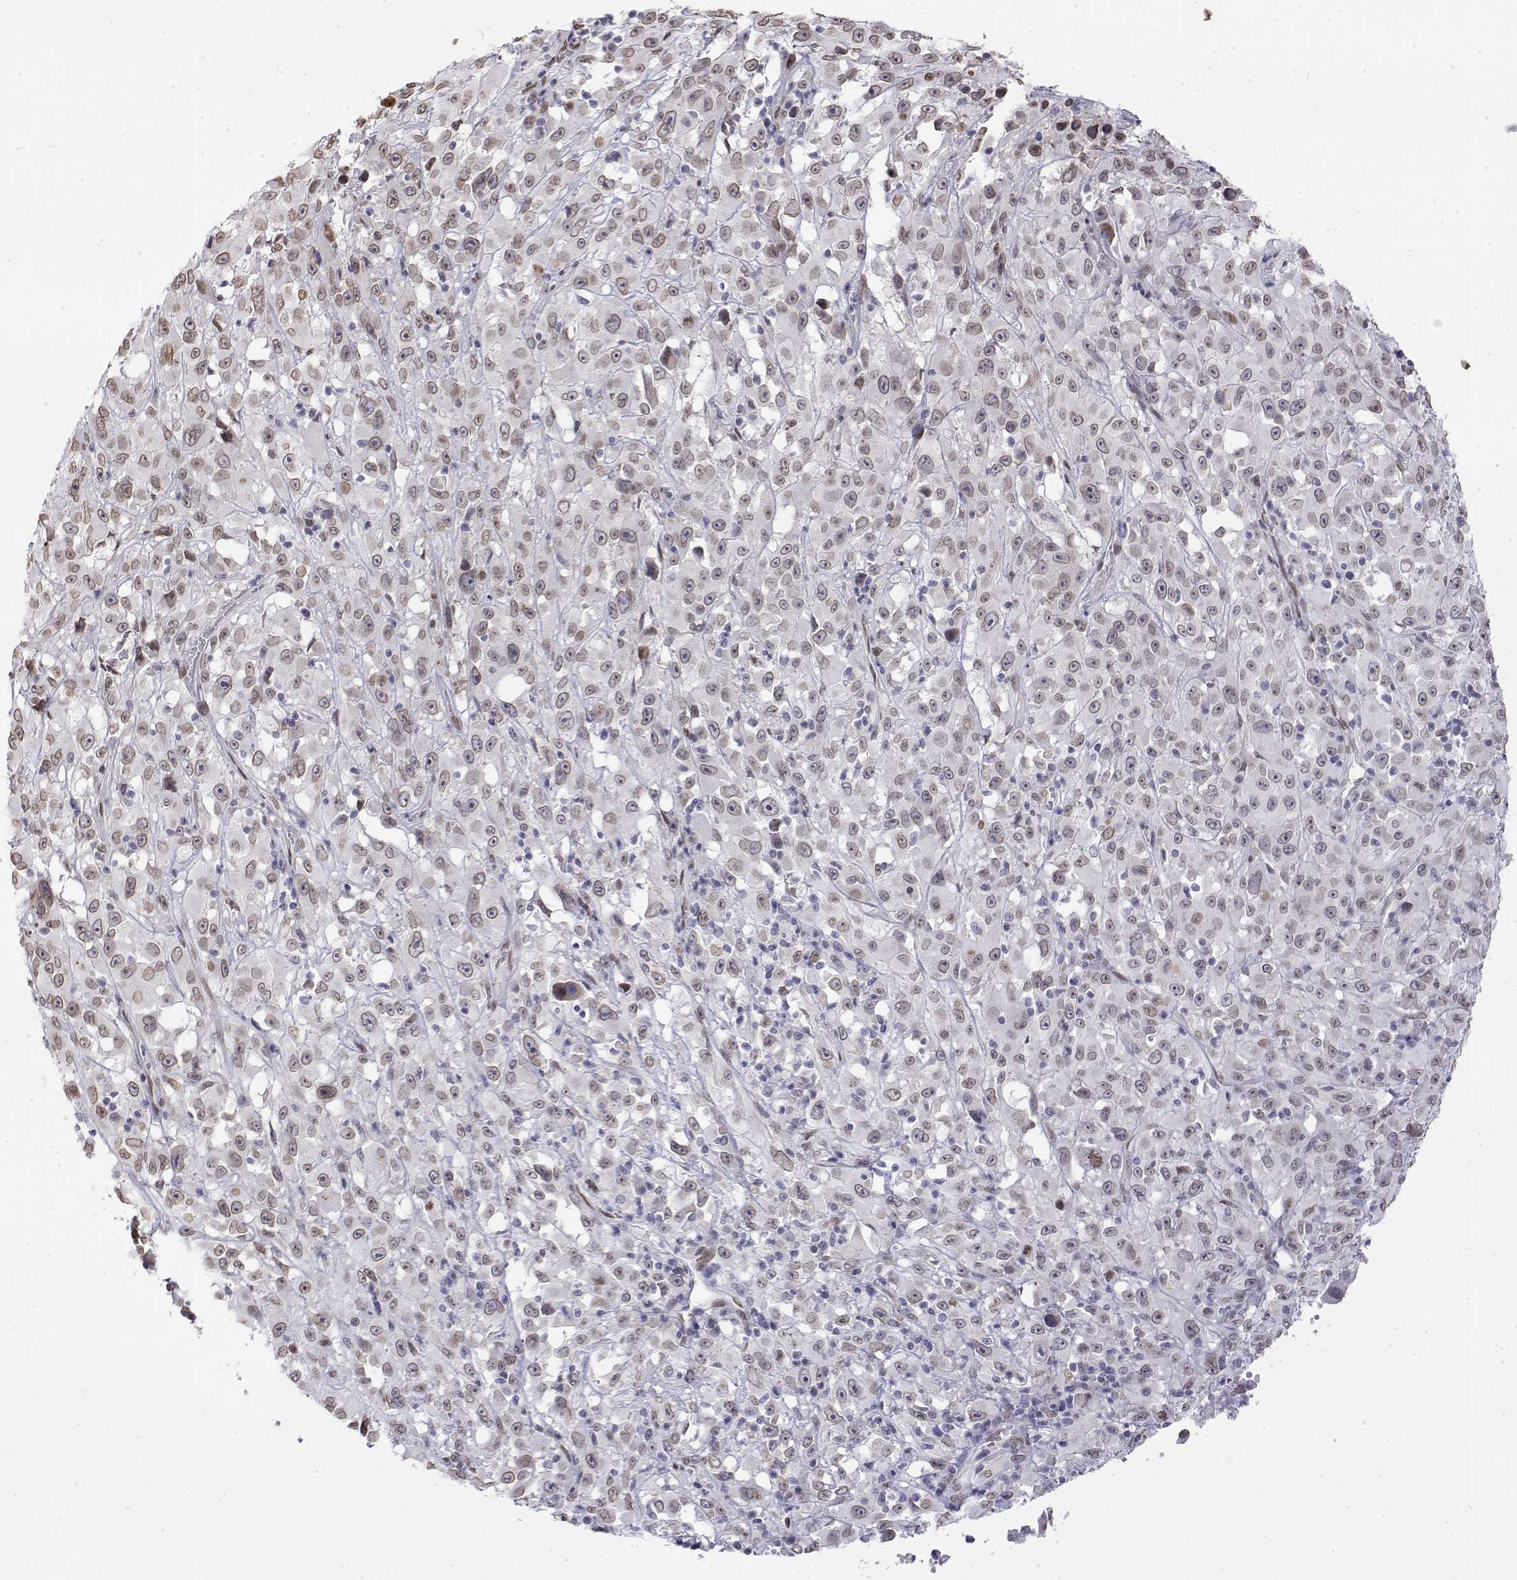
{"staining": {"intensity": "weak", "quantity": "25%-75%", "location": "cytoplasmic/membranous,nuclear"}, "tissue": "melanoma", "cell_type": "Tumor cells", "image_type": "cancer", "snomed": [{"axis": "morphology", "description": "Malignant melanoma, Metastatic site"}, {"axis": "topography", "description": "Soft tissue"}], "caption": "Brown immunohistochemical staining in melanoma reveals weak cytoplasmic/membranous and nuclear staining in about 25%-75% of tumor cells. (brown staining indicates protein expression, while blue staining denotes nuclei).", "gene": "ZNF532", "patient": {"sex": "male", "age": 50}}